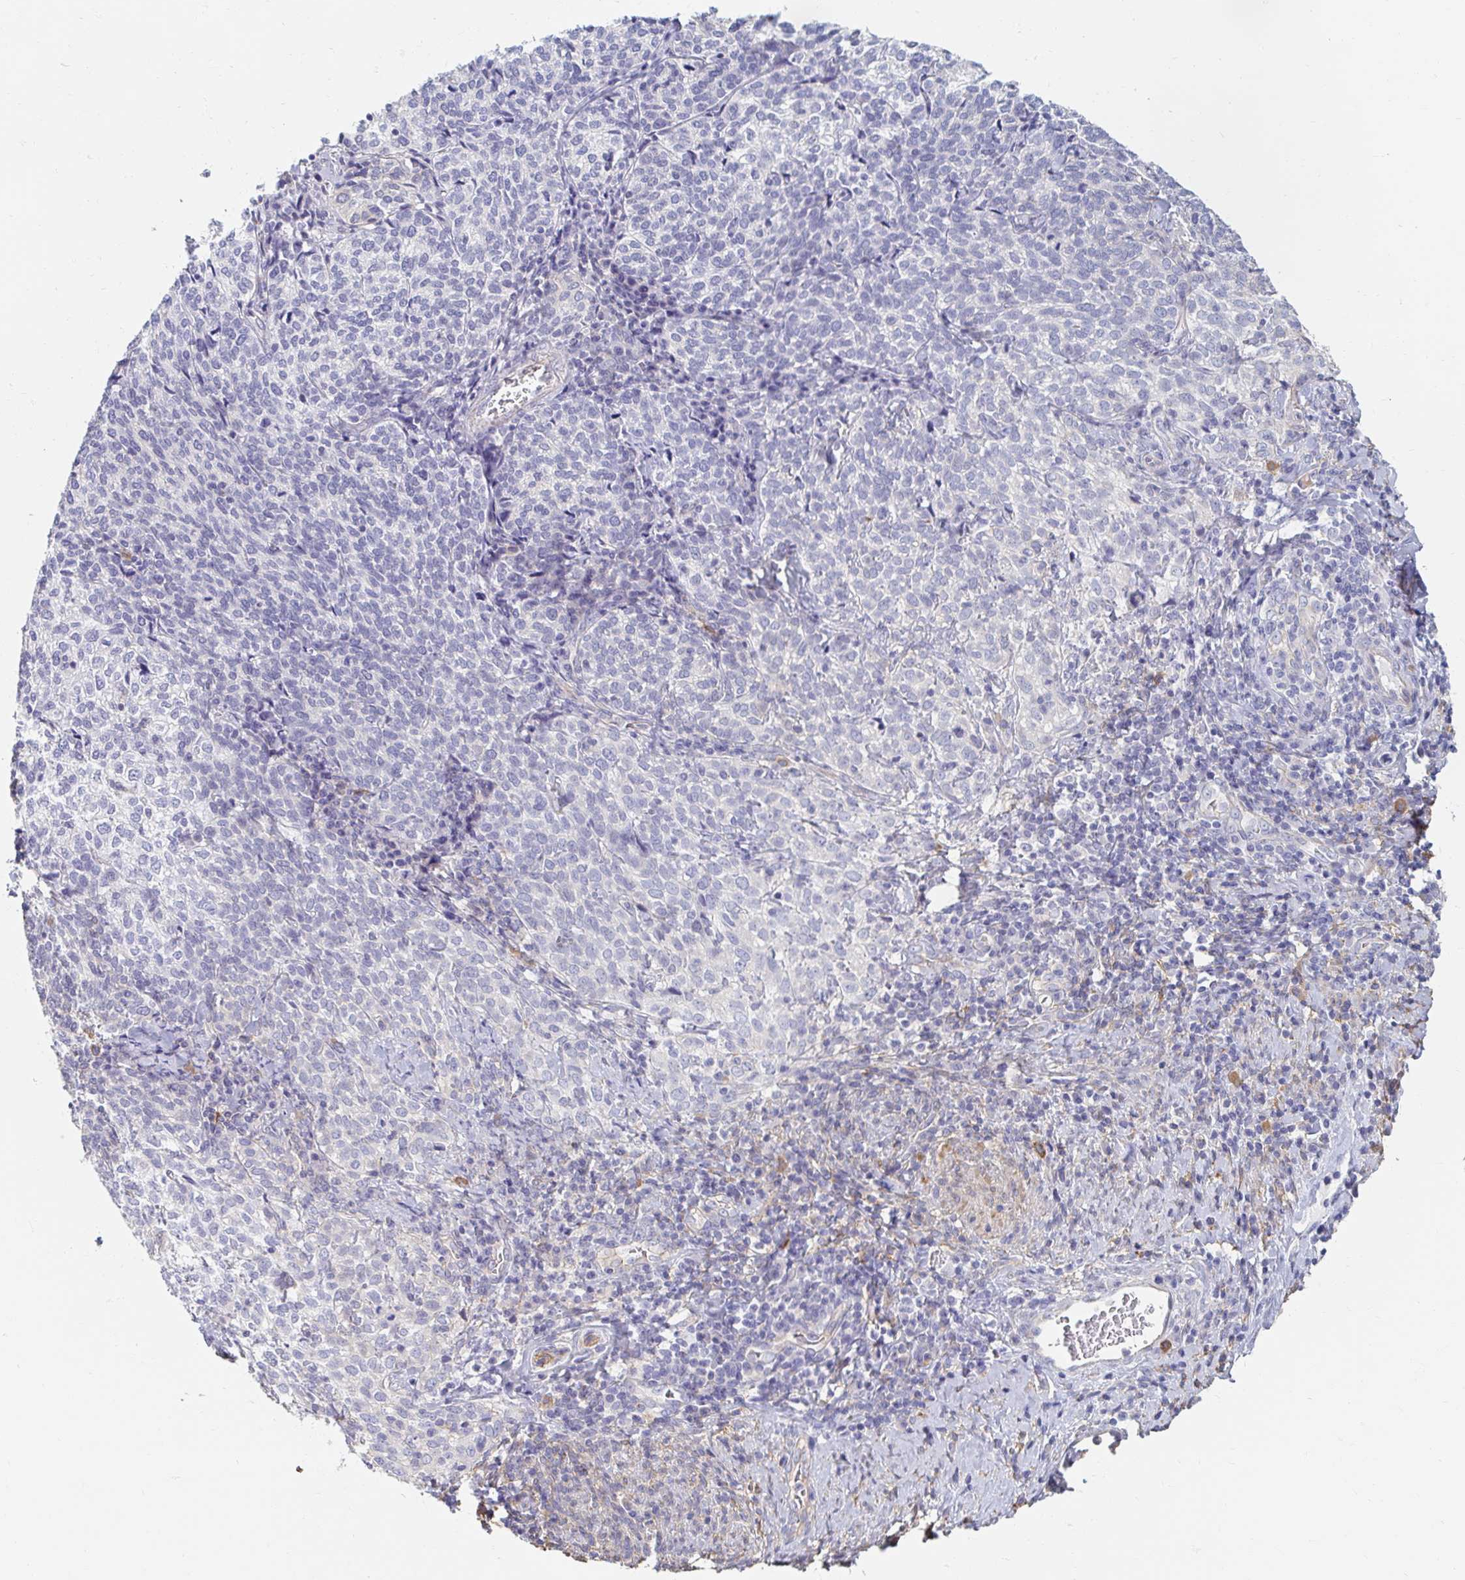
{"staining": {"intensity": "negative", "quantity": "none", "location": "none"}, "tissue": "cervical cancer", "cell_type": "Tumor cells", "image_type": "cancer", "snomed": [{"axis": "morphology", "description": "Normal tissue, NOS"}, {"axis": "morphology", "description": "Squamous cell carcinoma, NOS"}, {"axis": "topography", "description": "Vagina"}, {"axis": "topography", "description": "Cervix"}], "caption": "Immunohistochemistry of squamous cell carcinoma (cervical) displays no staining in tumor cells.", "gene": "MYLK2", "patient": {"sex": "female", "age": 45}}